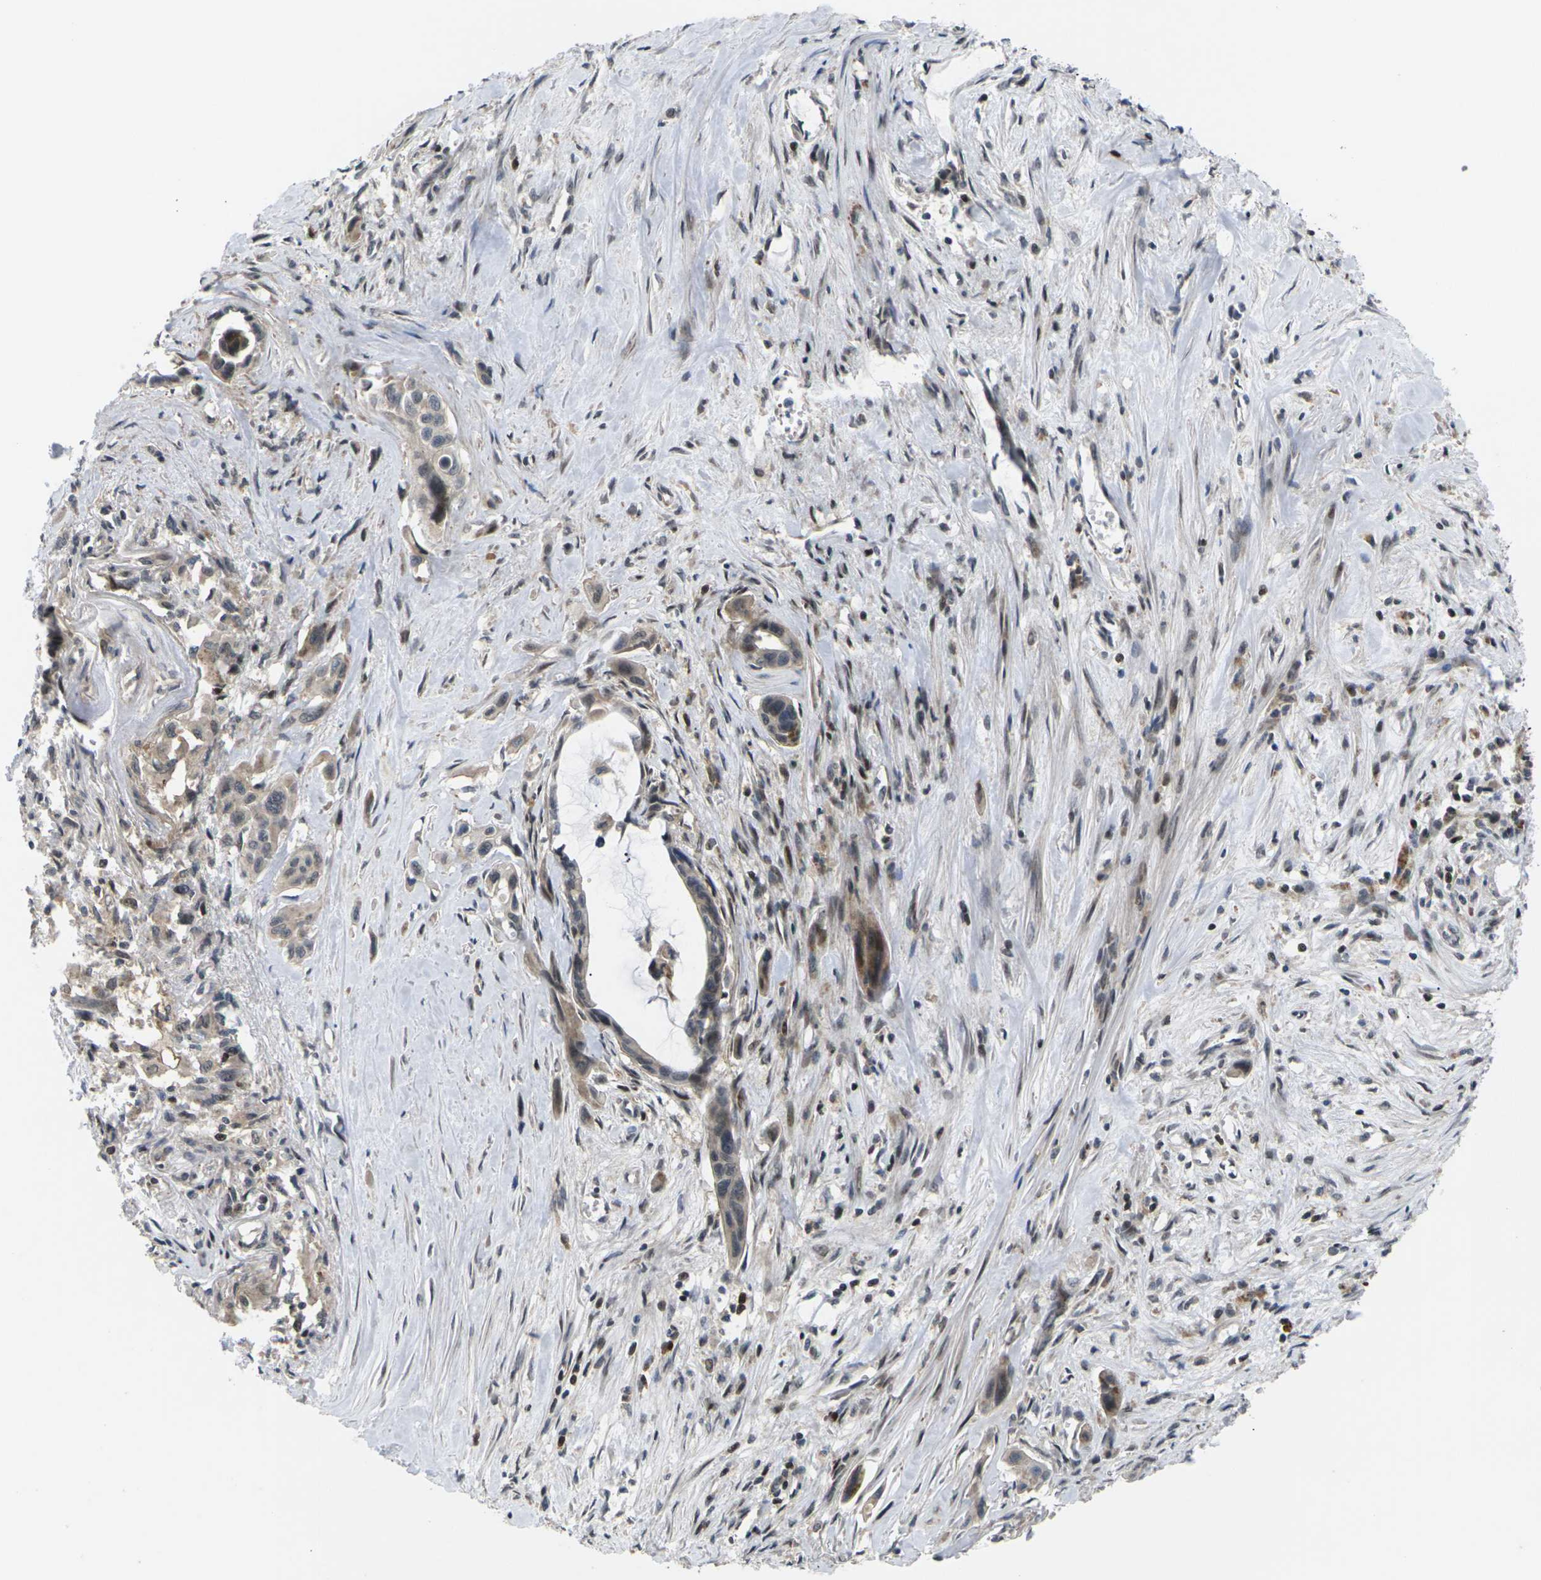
{"staining": {"intensity": "weak", "quantity": "25%-75%", "location": "cytoplasmic/membranous"}, "tissue": "pancreatic cancer", "cell_type": "Tumor cells", "image_type": "cancer", "snomed": [{"axis": "morphology", "description": "Adenocarcinoma, NOS"}, {"axis": "topography", "description": "Pancreas"}], "caption": "A high-resolution micrograph shows immunohistochemistry staining of pancreatic cancer (adenocarcinoma), which shows weak cytoplasmic/membranous positivity in approximately 25%-75% of tumor cells.", "gene": "RPS6KA3", "patient": {"sex": "male", "age": 73}}